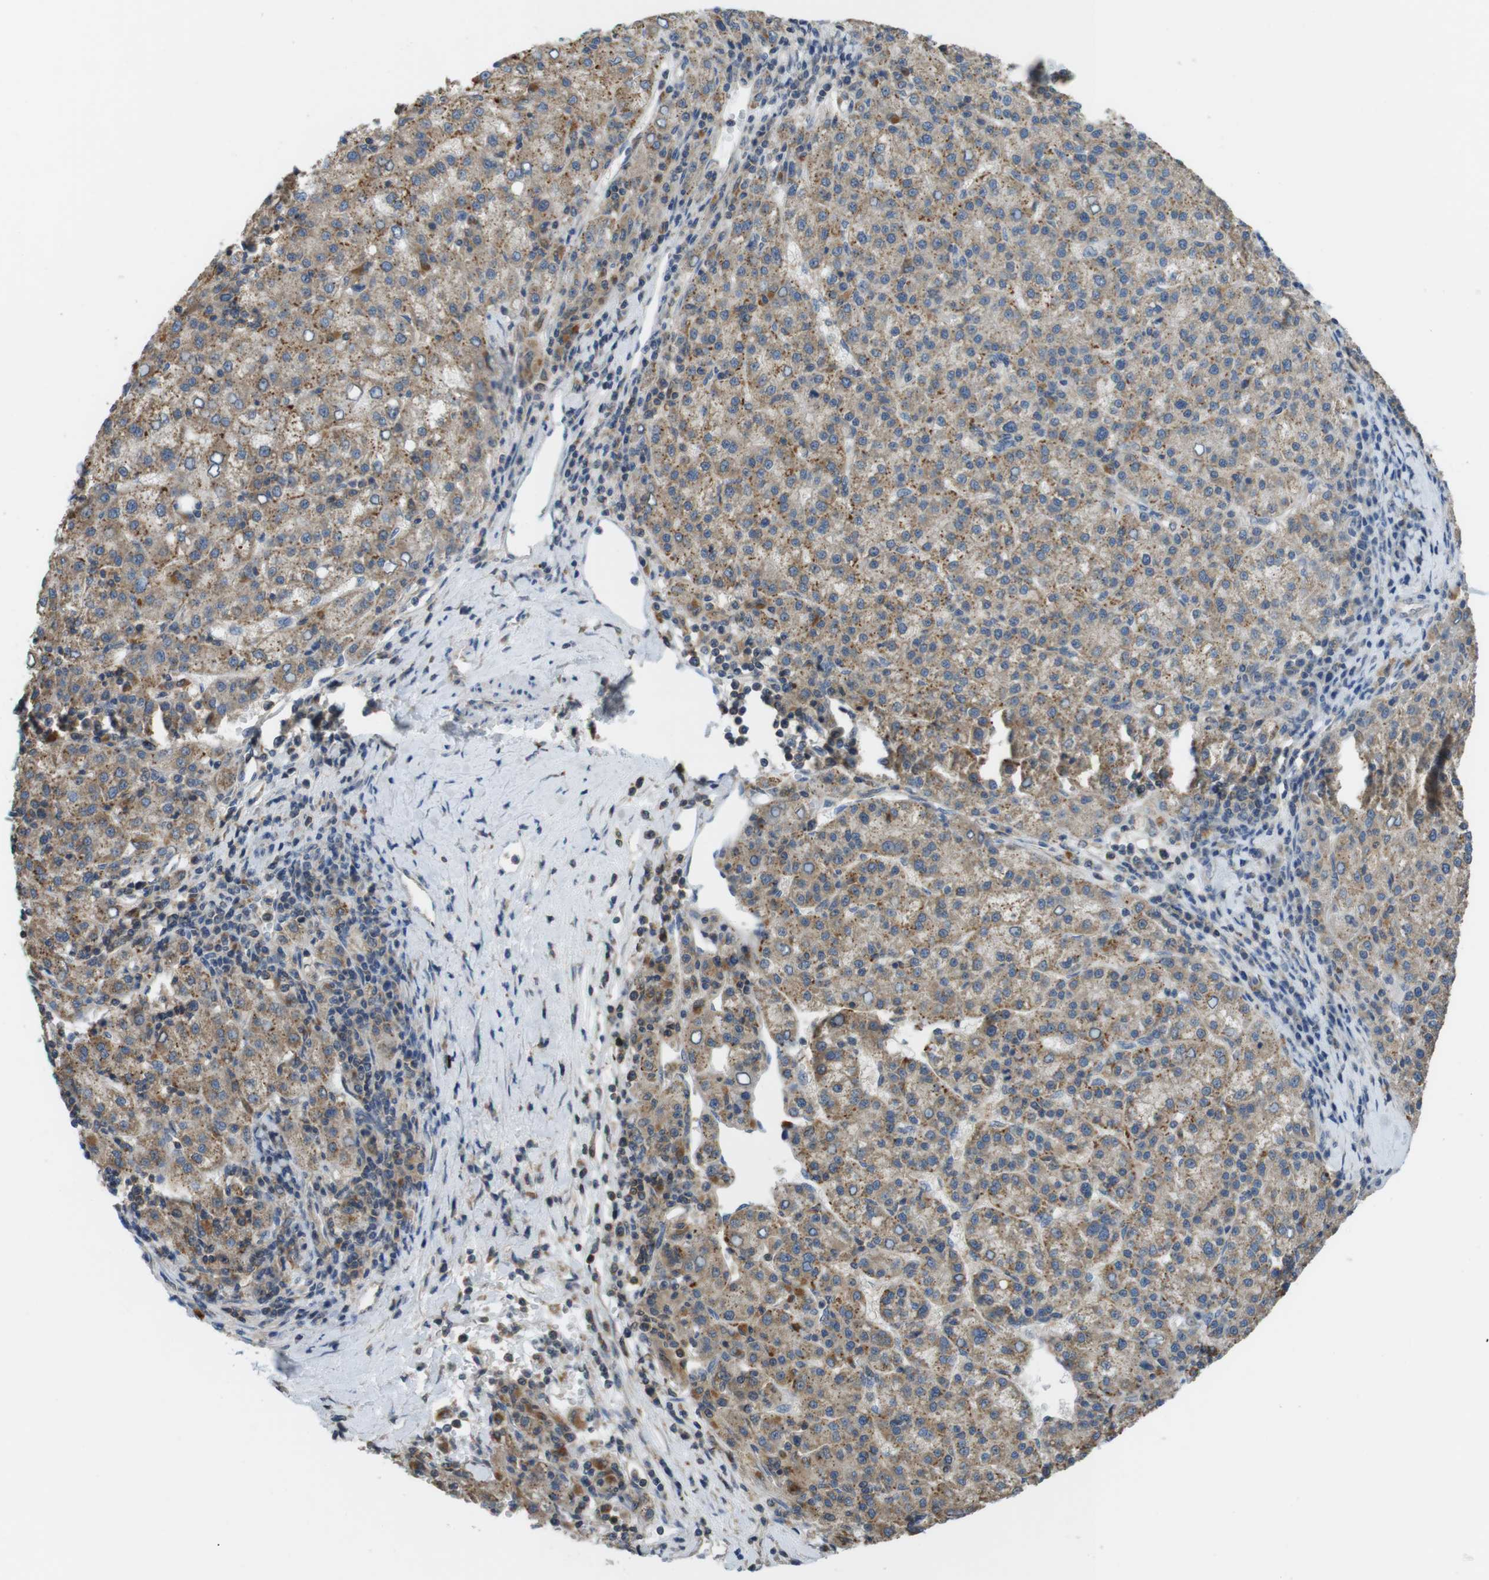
{"staining": {"intensity": "moderate", "quantity": ">75%", "location": "cytoplasmic/membranous"}, "tissue": "liver cancer", "cell_type": "Tumor cells", "image_type": "cancer", "snomed": [{"axis": "morphology", "description": "Carcinoma, Hepatocellular, NOS"}, {"axis": "topography", "description": "Liver"}], "caption": "This is an image of IHC staining of liver hepatocellular carcinoma, which shows moderate expression in the cytoplasmic/membranous of tumor cells.", "gene": "BRI3BP", "patient": {"sex": "female", "age": 58}}